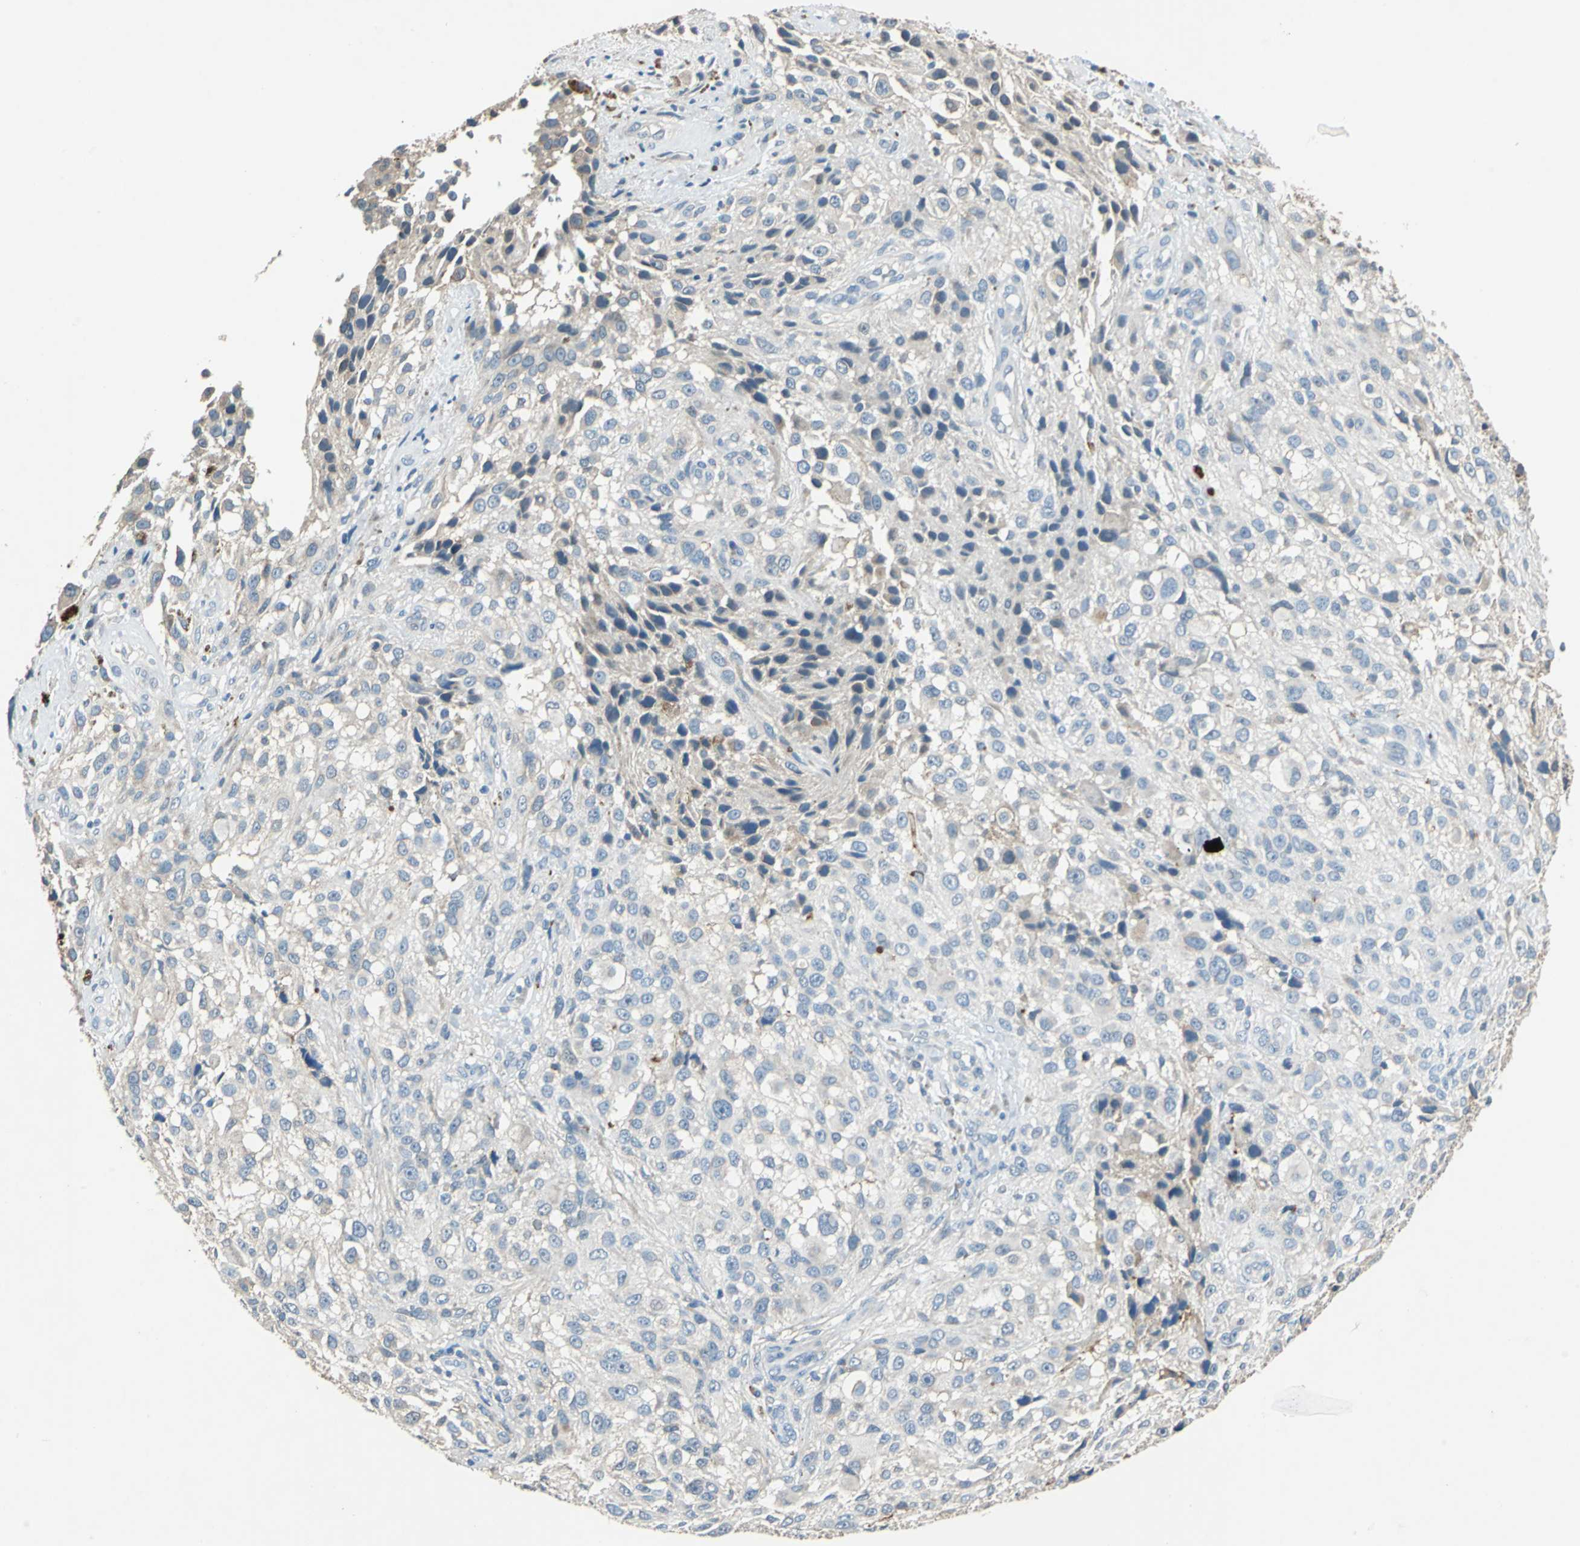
{"staining": {"intensity": "weak", "quantity": "<25%", "location": "cytoplasmic/membranous"}, "tissue": "melanoma", "cell_type": "Tumor cells", "image_type": "cancer", "snomed": [{"axis": "morphology", "description": "Necrosis, NOS"}, {"axis": "morphology", "description": "Malignant melanoma, NOS"}, {"axis": "topography", "description": "Skin"}], "caption": "Immunohistochemical staining of malignant melanoma displays no significant staining in tumor cells.", "gene": "SLC19A2", "patient": {"sex": "female", "age": 87}}